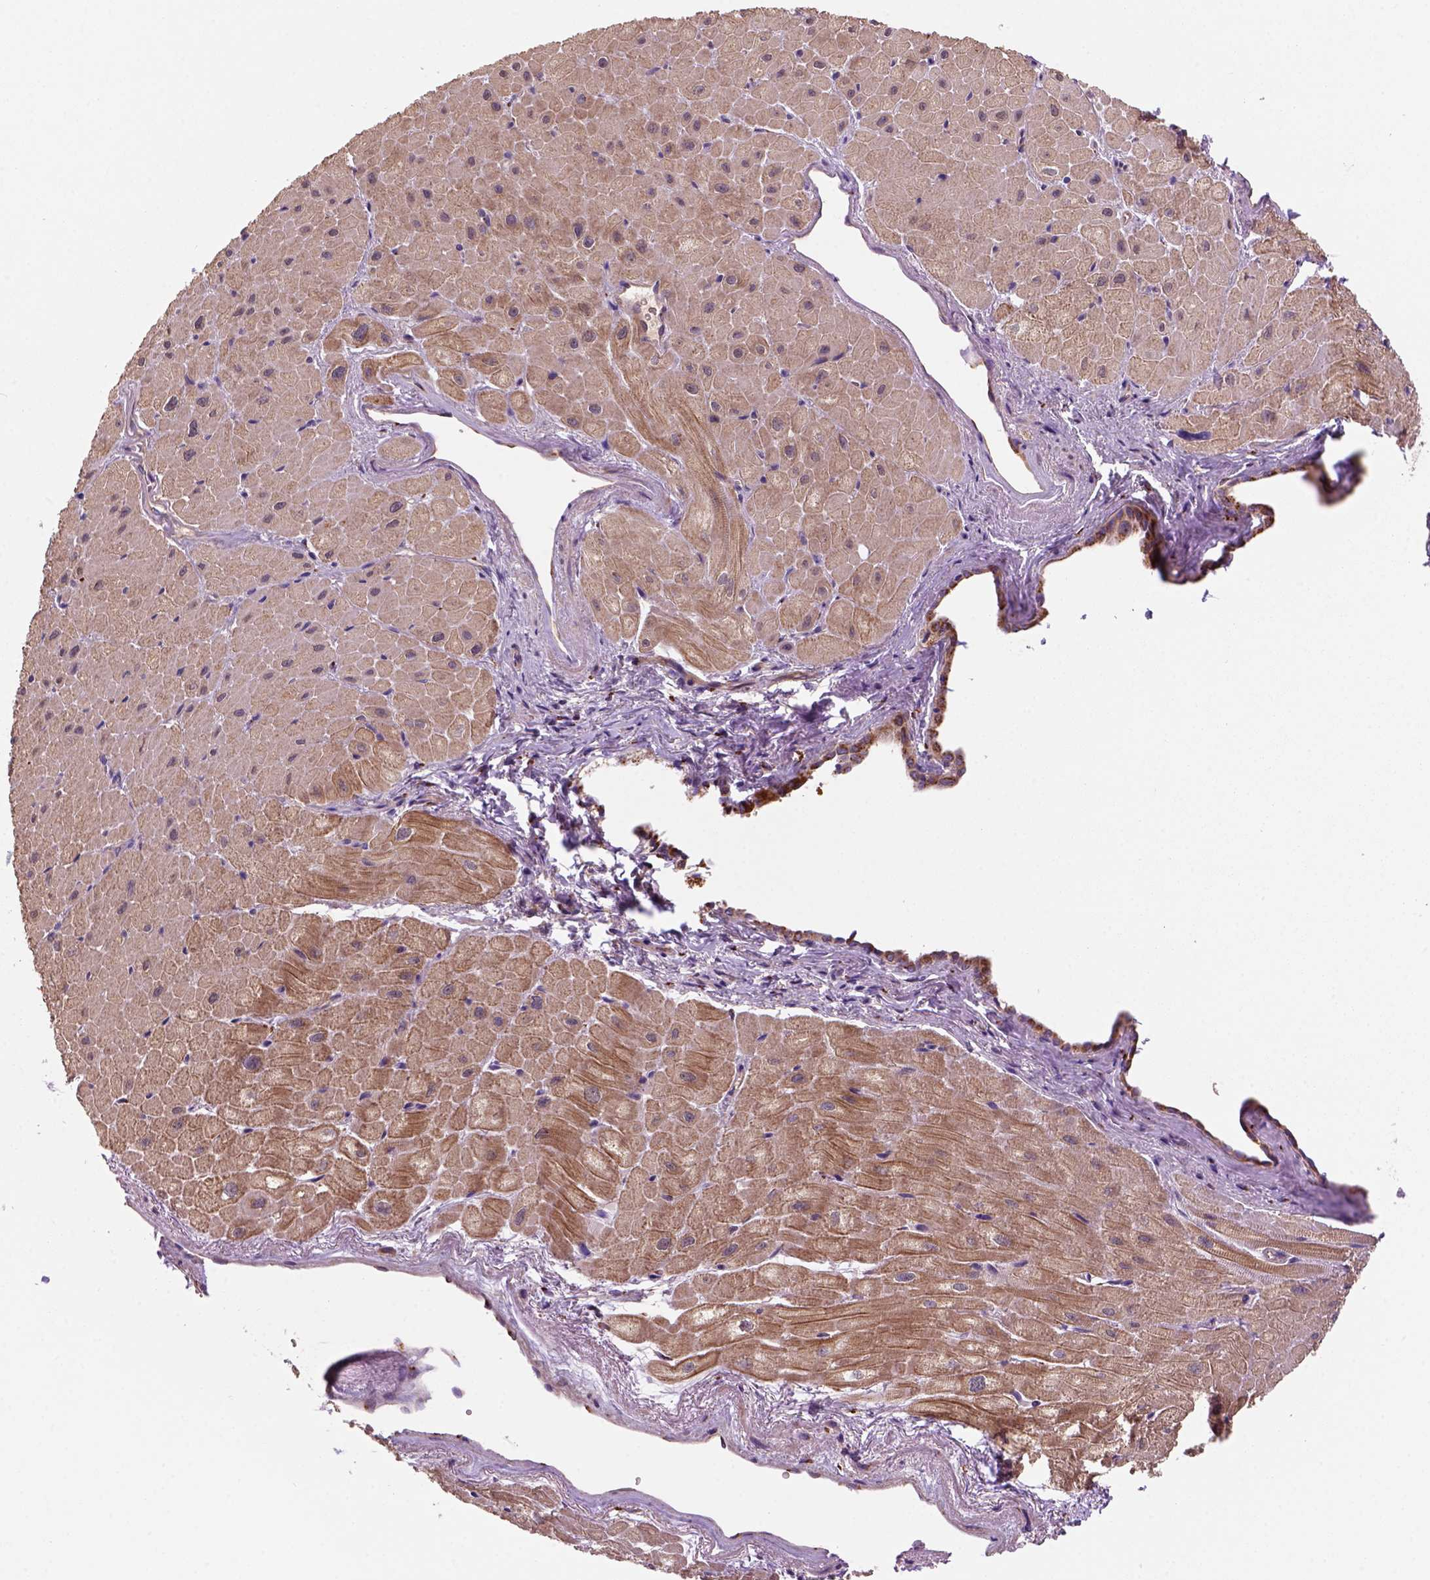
{"staining": {"intensity": "moderate", "quantity": "25%-75%", "location": "cytoplasmic/membranous"}, "tissue": "heart muscle", "cell_type": "Cardiomyocytes", "image_type": "normal", "snomed": [{"axis": "morphology", "description": "Normal tissue, NOS"}, {"axis": "topography", "description": "Heart"}], "caption": "Brown immunohistochemical staining in benign heart muscle exhibits moderate cytoplasmic/membranous expression in about 25%-75% of cardiomyocytes. The staining is performed using DAB brown chromogen to label protein expression. The nuclei are counter-stained blue using hematoxylin.", "gene": "WARS2", "patient": {"sex": "male", "age": 62}}